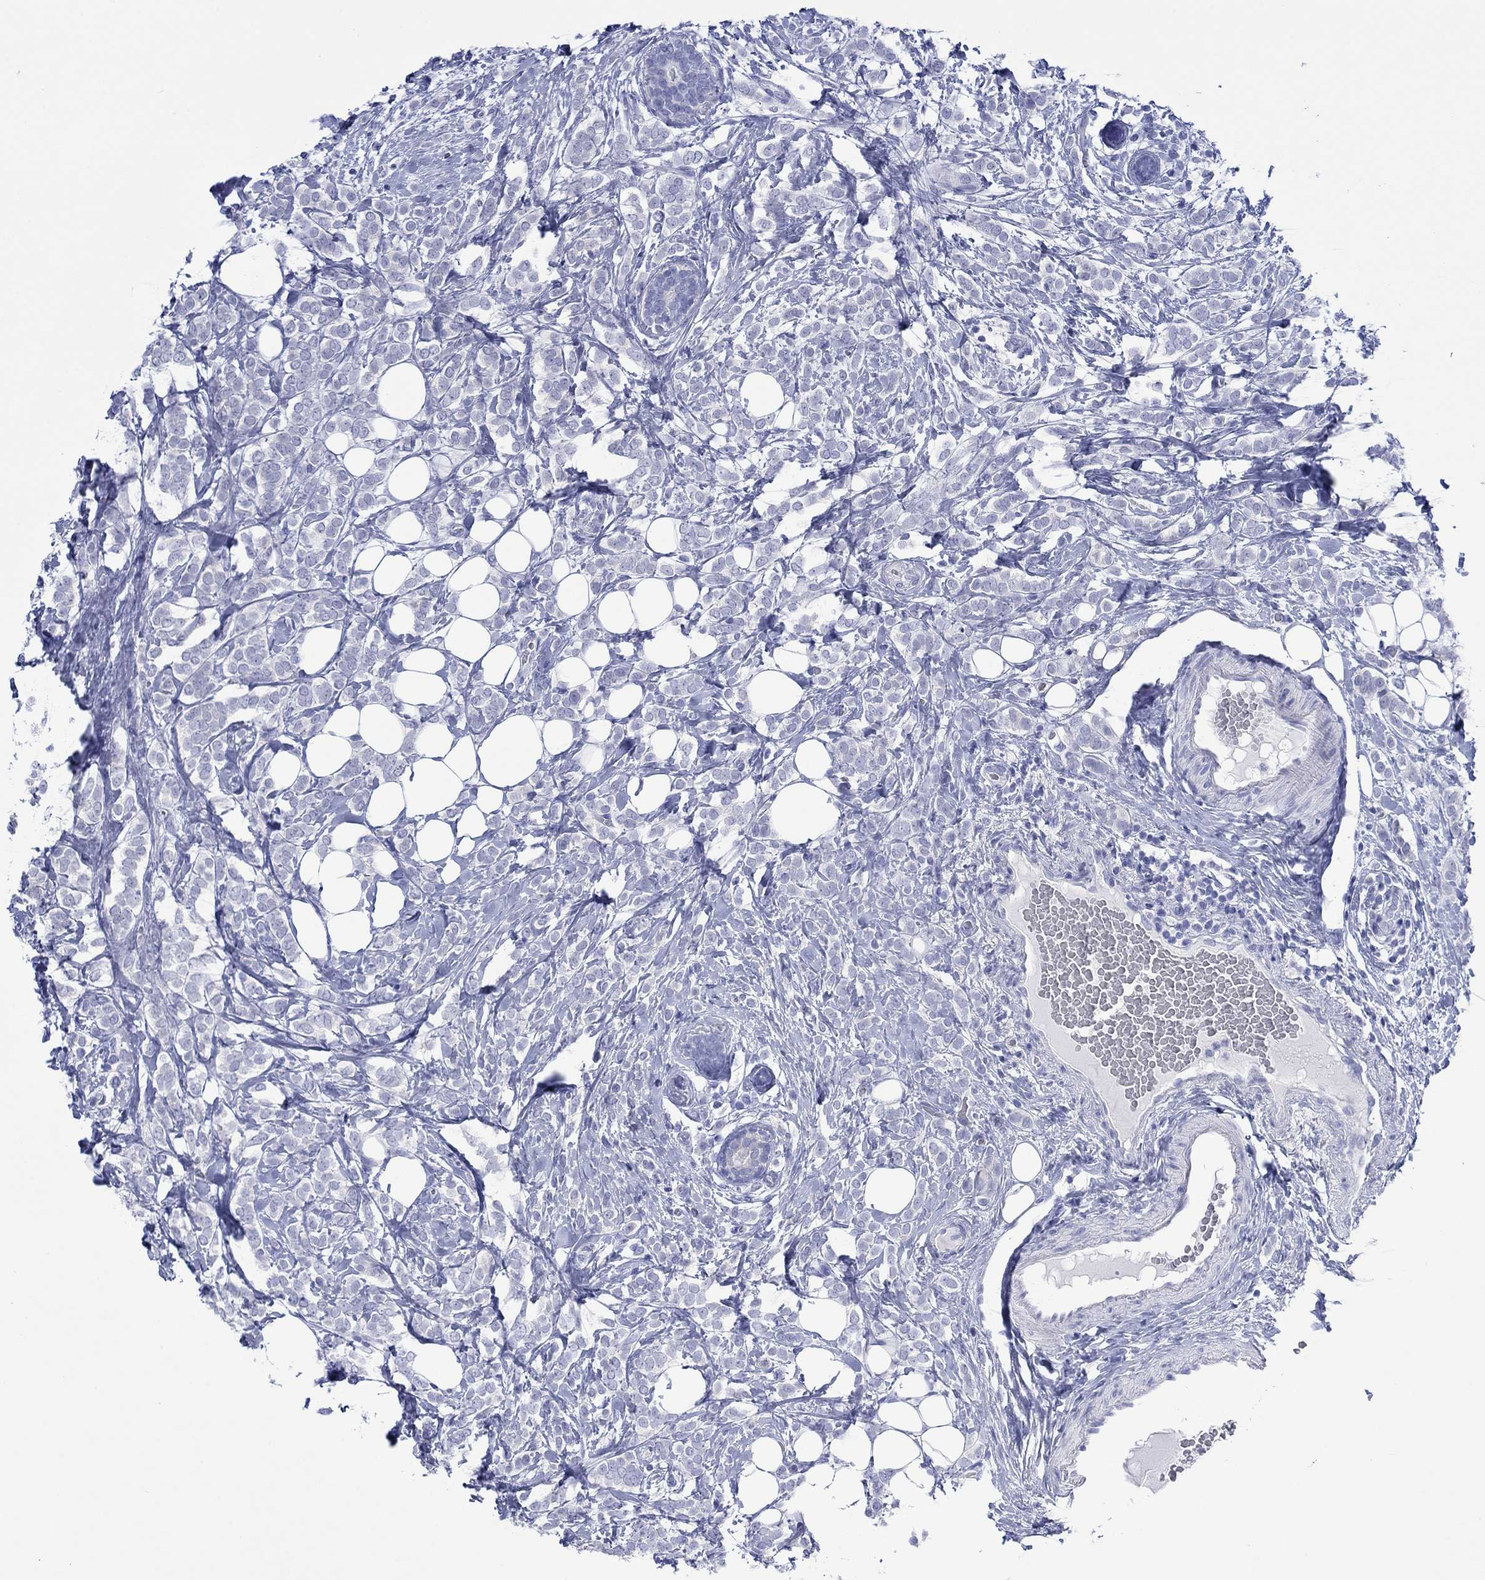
{"staining": {"intensity": "negative", "quantity": "none", "location": "none"}, "tissue": "breast cancer", "cell_type": "Tumor cells", "image_type": "cancer", "snomed": [{"axis": "morphology", "description": "Lobular carcinoma"}, {"axis": "topography", "description": "Breast"}], "caption": "Immunohistochemical staining of human breast cancer (lobular carcinoma) reveals no significant expression in tumor cells. (DAB (3,3'-diaminobenzidine) IHC, high magnification).", "gene": "MLANA", "patient": {"sex": "female", "age": 49}}